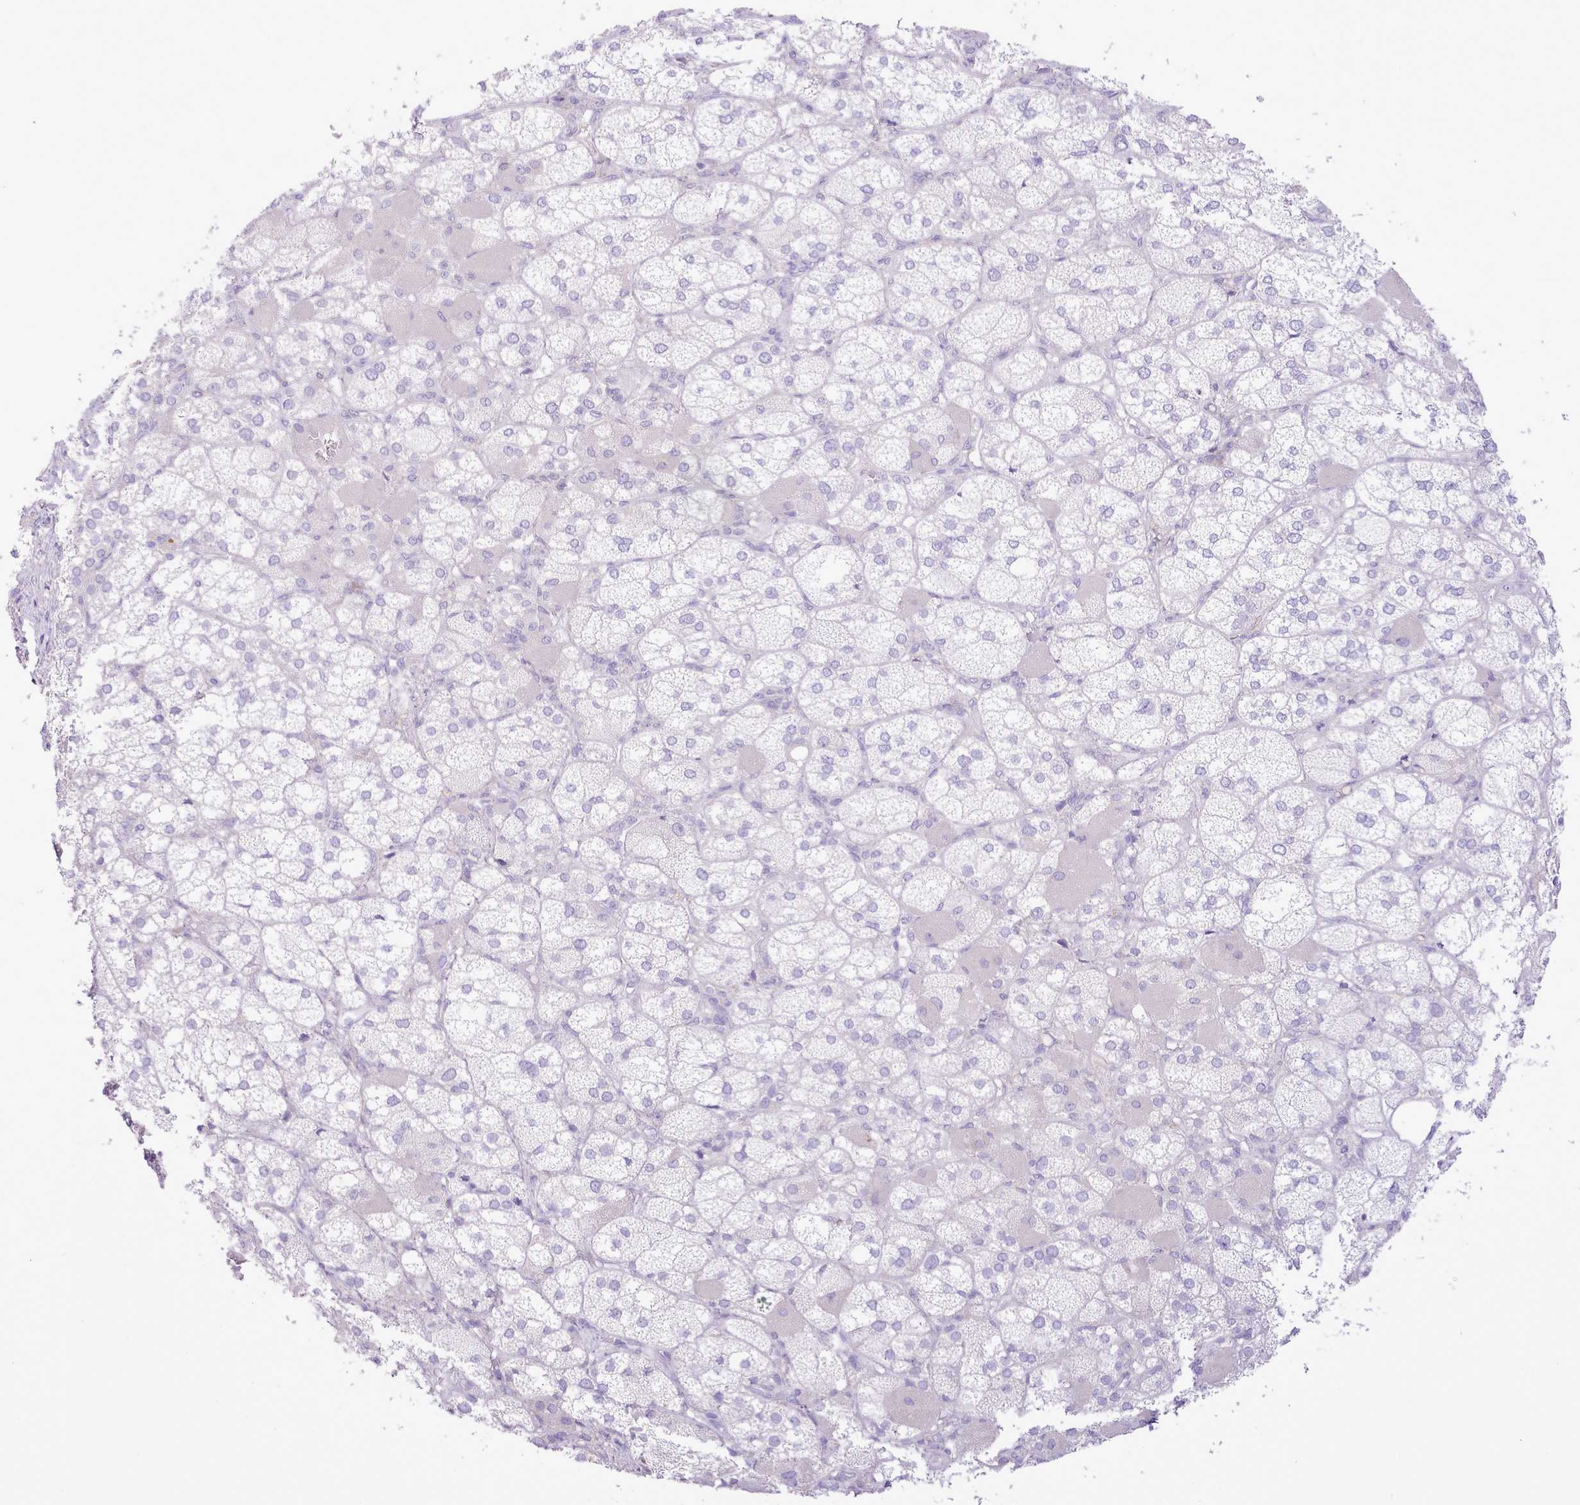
{"staining": {"intensity": "negative", "quantity": "none", "location": "none"}, "tissue": "adrenal gland", "cell_type": "Glandular cells", "image_type": "normal", "snomed": [{"axis": "morphology", "description": "Normal tissue, NOS"}, {"axis": "topography", "description": "Adrenal gland"}], "caption": "High magnification brightfield microscopy of benign adrenal gland stained with DAB (brown) and counterstained with hematoxylin (blue): glandular cells show no significant staining. The staining was performed using DAB to visualize the protein expression in brown, while the nuclei were stained in blue with hematoxylin (Magnification: 20x).", "gene": "CCL1", "patient": {"sex": "female", "age": 61}}